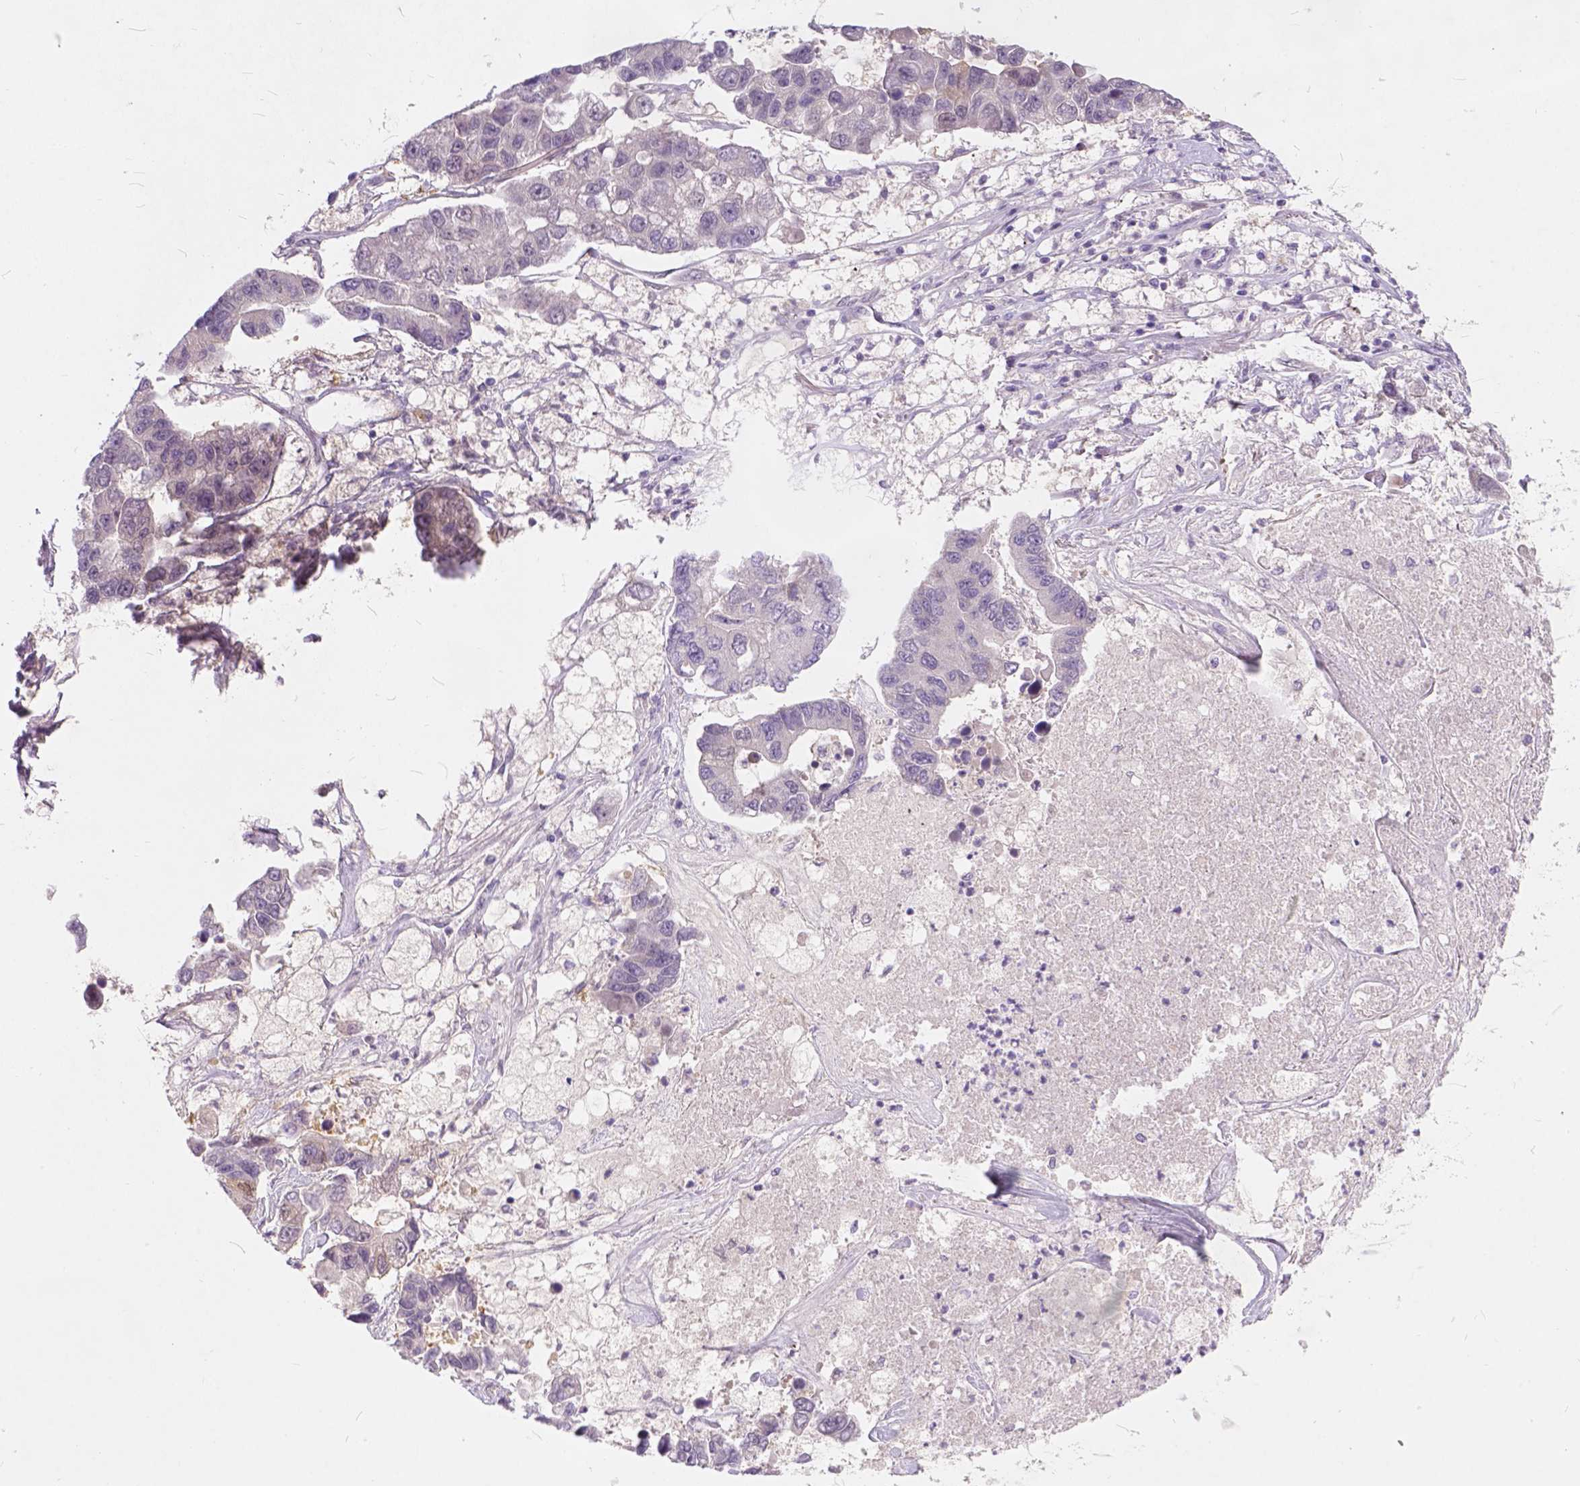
{"staining": {"intensity": "negative", "quantity": "none", "location": "none"}, "tissue": "lung cancer", "cell_type": "Tumor cells", "image_type": "cancer", "snomed": [{"axis": "morphology", "description": "Adenocarcinoma, NOS"}, {"axis": "topography", "description": "Bronchus"}, {"axis": "topography", "description": "Lung"}], "caption": "IHC histopathology image of neoplastic tissue: adenocarcinoma (lung) stained with DAB (3,3'-diaminobenzidine) displays no significant protein staining in tumor cells. Nuclei are stained in blue.", "gene": "PEX11G", "patient": {"sex": "female", "age": 51}}